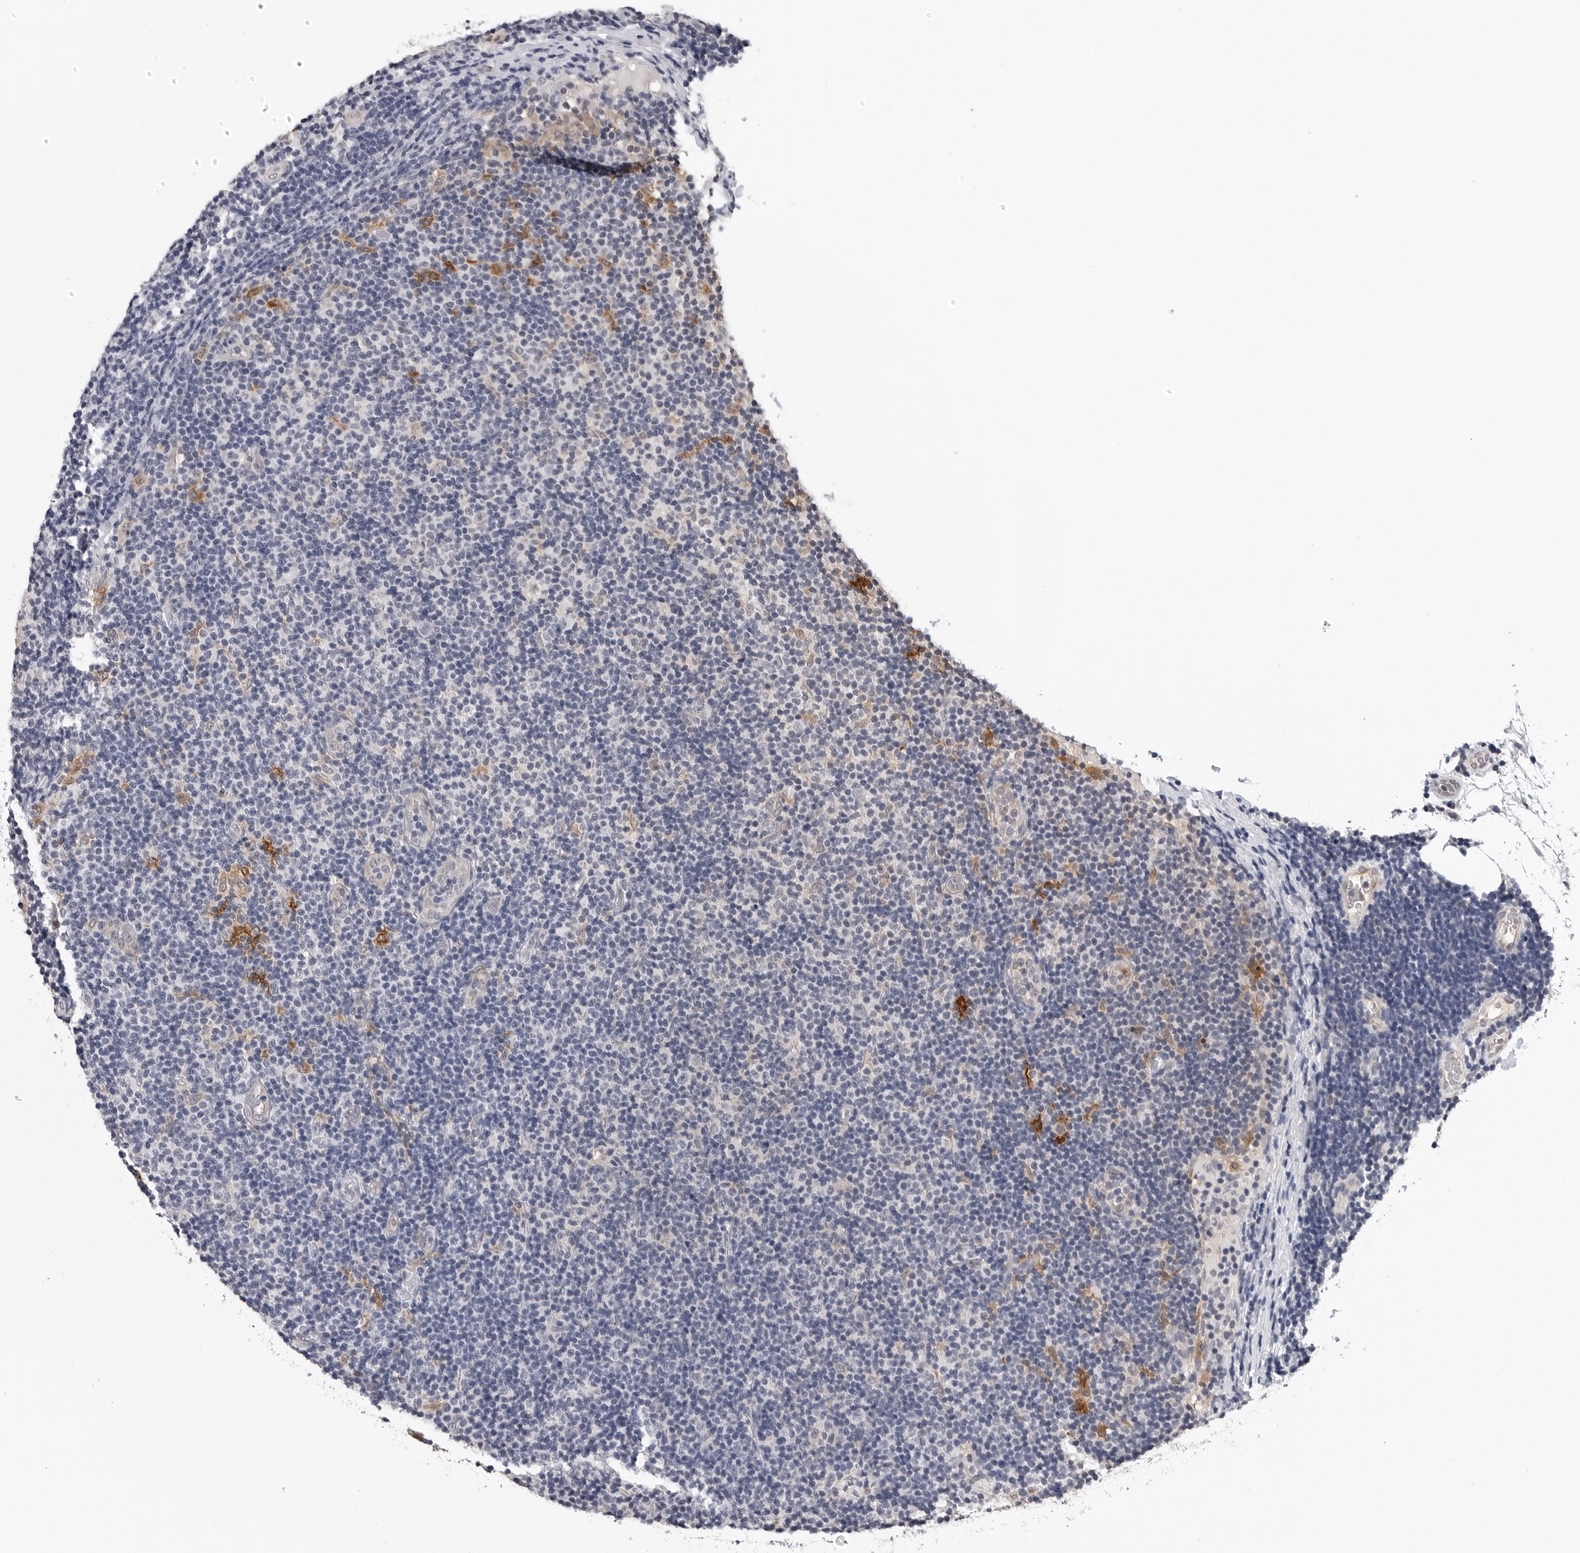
{"staining": {"intensity": "negative", "quantity": "none", "location": "none"}, "tissue": "lymphoma", "cell_type": "Tumor cells", "image_type": "cancer", "snomed": [{"axis": "morphology", "description": "Malignant lymphoma, non-Hodgkin's type, Low grade"}, {"axis": "topography", "description": "Lymph node"}], "caption": "Lymphoma was stained to show a protein in brown. There is no significant expression in tumor cells.", "gene": "TRMT13", "patient": {"sex": "male", "age": 83}}